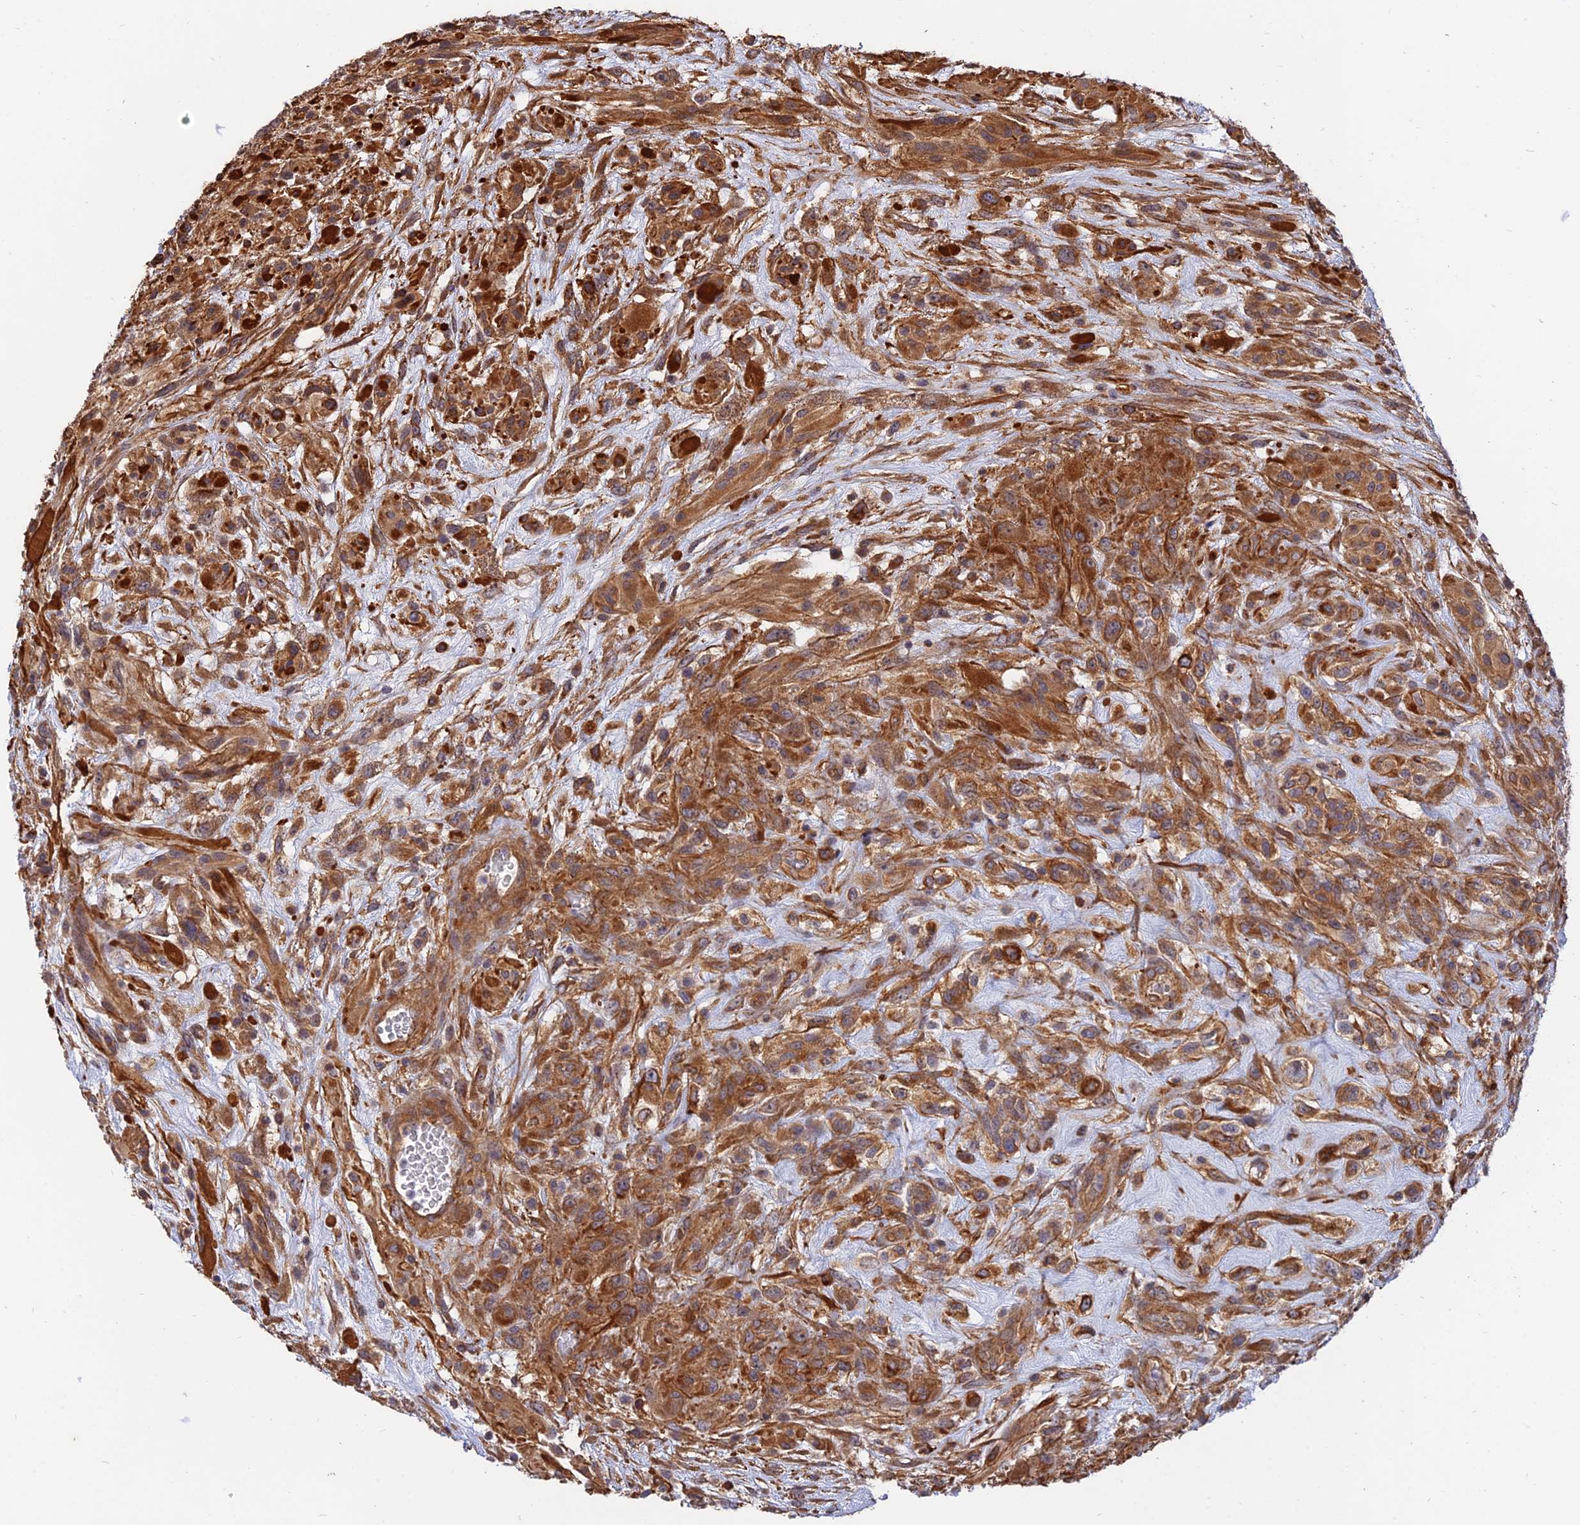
{"staining": {"intensity": "moderate", "quantity": ">75%", "location": "cytoplasmic/membranous"}, "tissue": "glioma", "cell_type": "Tumor cells", "image_type": "cancer", "snomed": [{"axis": "morphology", "description": "Glioma, malignant, High grade"}, {"axis": "topography", "description": "Brain"}], "caption": "Immunohistochemical staining of glioma displays medium levels of moderate cytoplasmic/membranous positivity in approximately >75% of tumor cells.", "gene": "WDR41", "patient": {"sex": "male", "age": 61}}